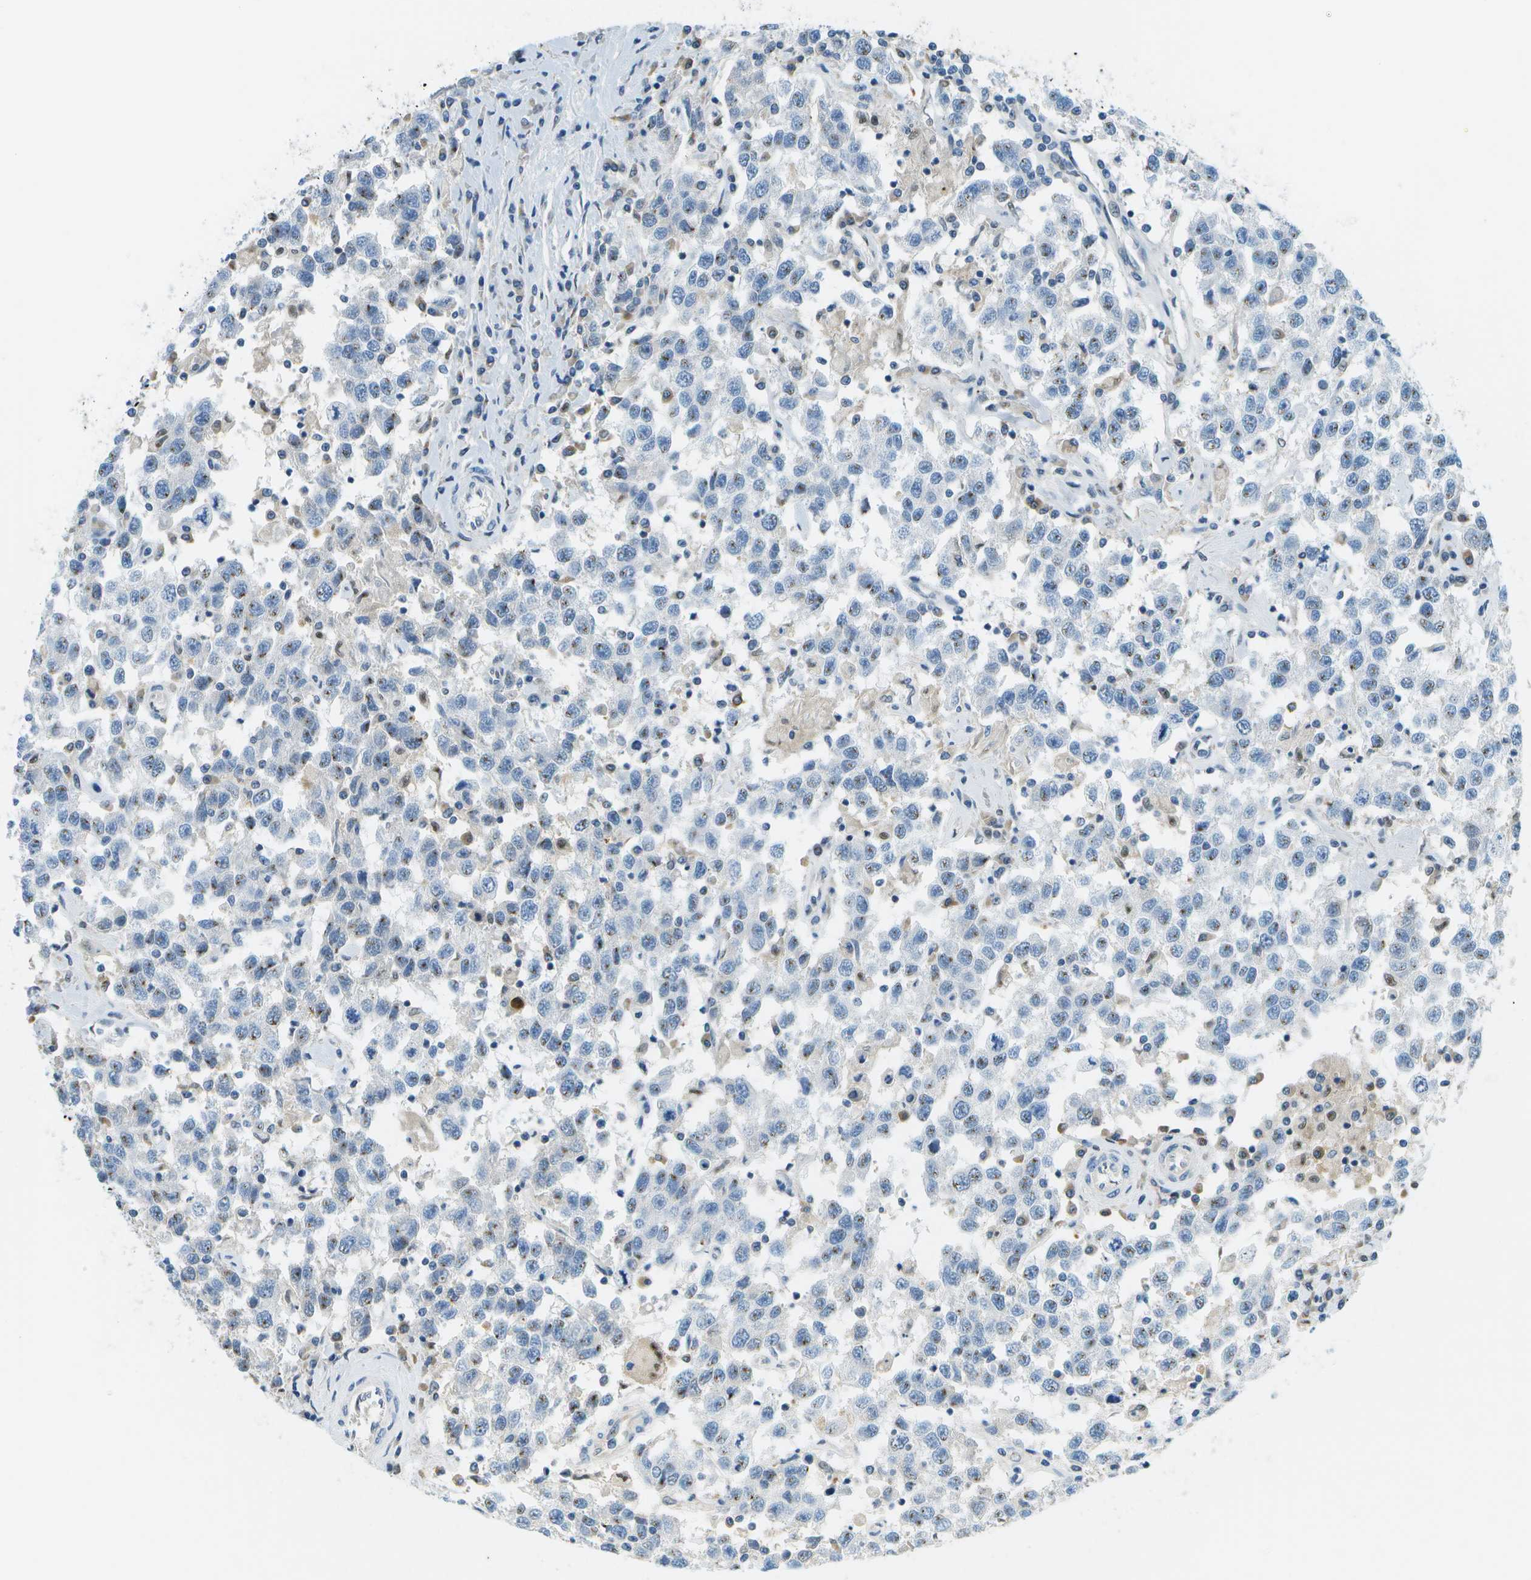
{"staining": {"intensity": "weak", "quantity": "<25%", "location": "cytoplasmic/membranous"}, "tissue": "testis cancer", "cell_type": "Tumor cells", "image_type": "cancer", "snomed": [{"axis": "morphology", "description": "Seminoma, NOS"}, {"axis": "topography", "description": "Testis"}], "caption": "High magnification brightfield microscopy of testis cancer stained with DAB (brown) and counterstained with hematoxylin (blue): tumor cells show no significant expression. (DAB immunohistochemistry (IHC), high magnification).", "gene": "PTGIS", "patient": {"sex": "male", "age": 41}}